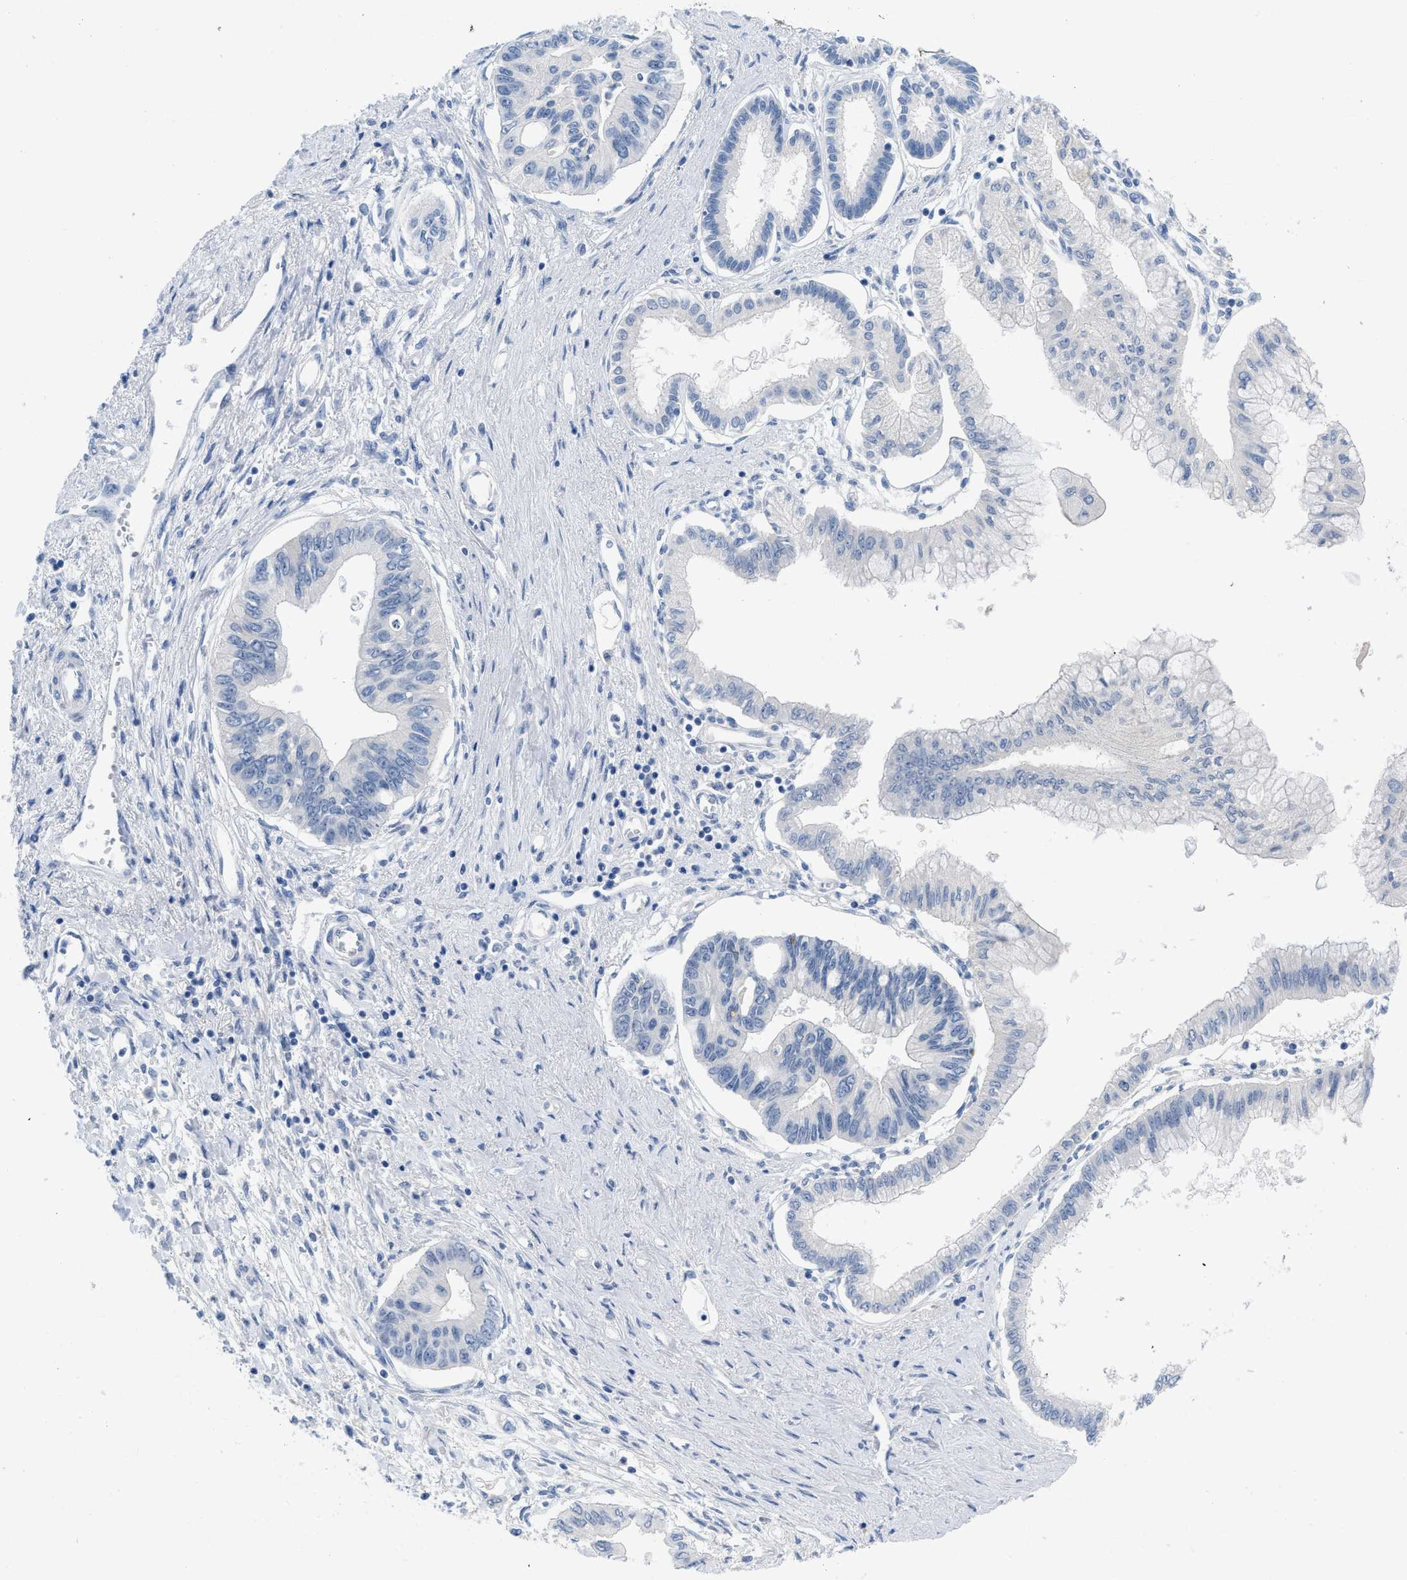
{"staining": {"intensity": "negative", "quantity": "none", "location": "none"}, "tissue": "pancreatic cancer", "cell_type": "Tumor cells", "image_type": "cancer", "snomed": [{"axis": "morphology", "description": "Adenocarcinoma, NOS"}, {"axis": "topography", "description": "Pancreas"}], "caption": "High power microscopy photomicrograph of an immunohistochemistry photomicrograph of pancreatic cancer, revealing no significant staining in tumor cells. Brightfield microscopy of immunohistochemistry stained with DAB (3,3'-diaminobenzidine) (brown) and hematoxylin (blue), captured at high magnification.", "gene": "PYY", "patient": {"sex": "female", "age": 77}}